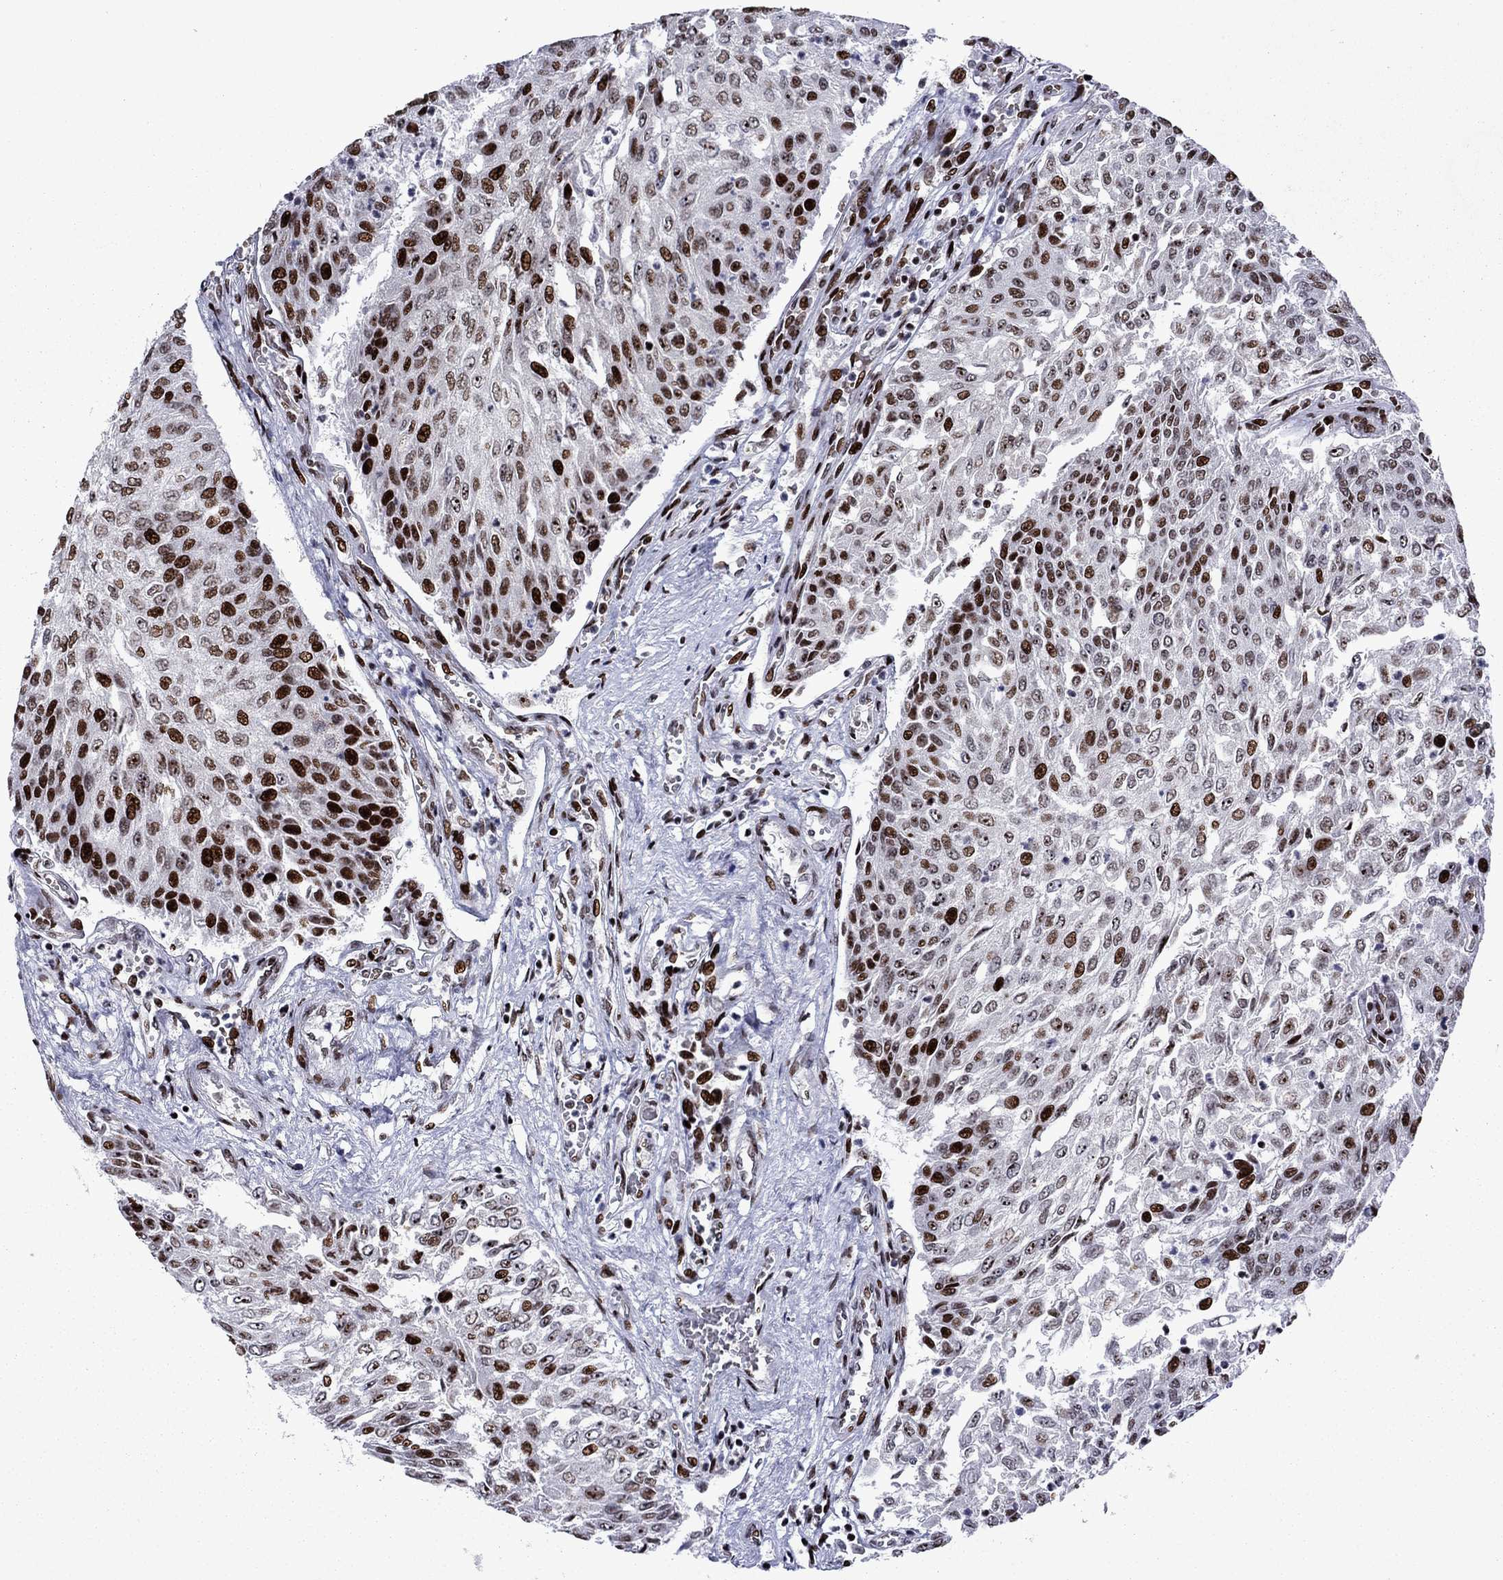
{"staining": {"intensity": "strong", "quantity": "25%-75%", "location": "nuclear"}, "tissue": "urothelial cancer", "cell_type": "Tumor cells", "image_type": "cancer", "snomed": [{"axis": "morphology", "description": "Urothelial carcinoma, Low grade"}, {"axis": "topography", "description": "Urinary bladder"}], "caption": "Immunohistochemical staining of urothelial cancer displays high levels of strong nuclear positivity in about 25%-75% of tumor cells.", "gene": "LIMK1", "patient": {"sex": "male", "age": 78}}